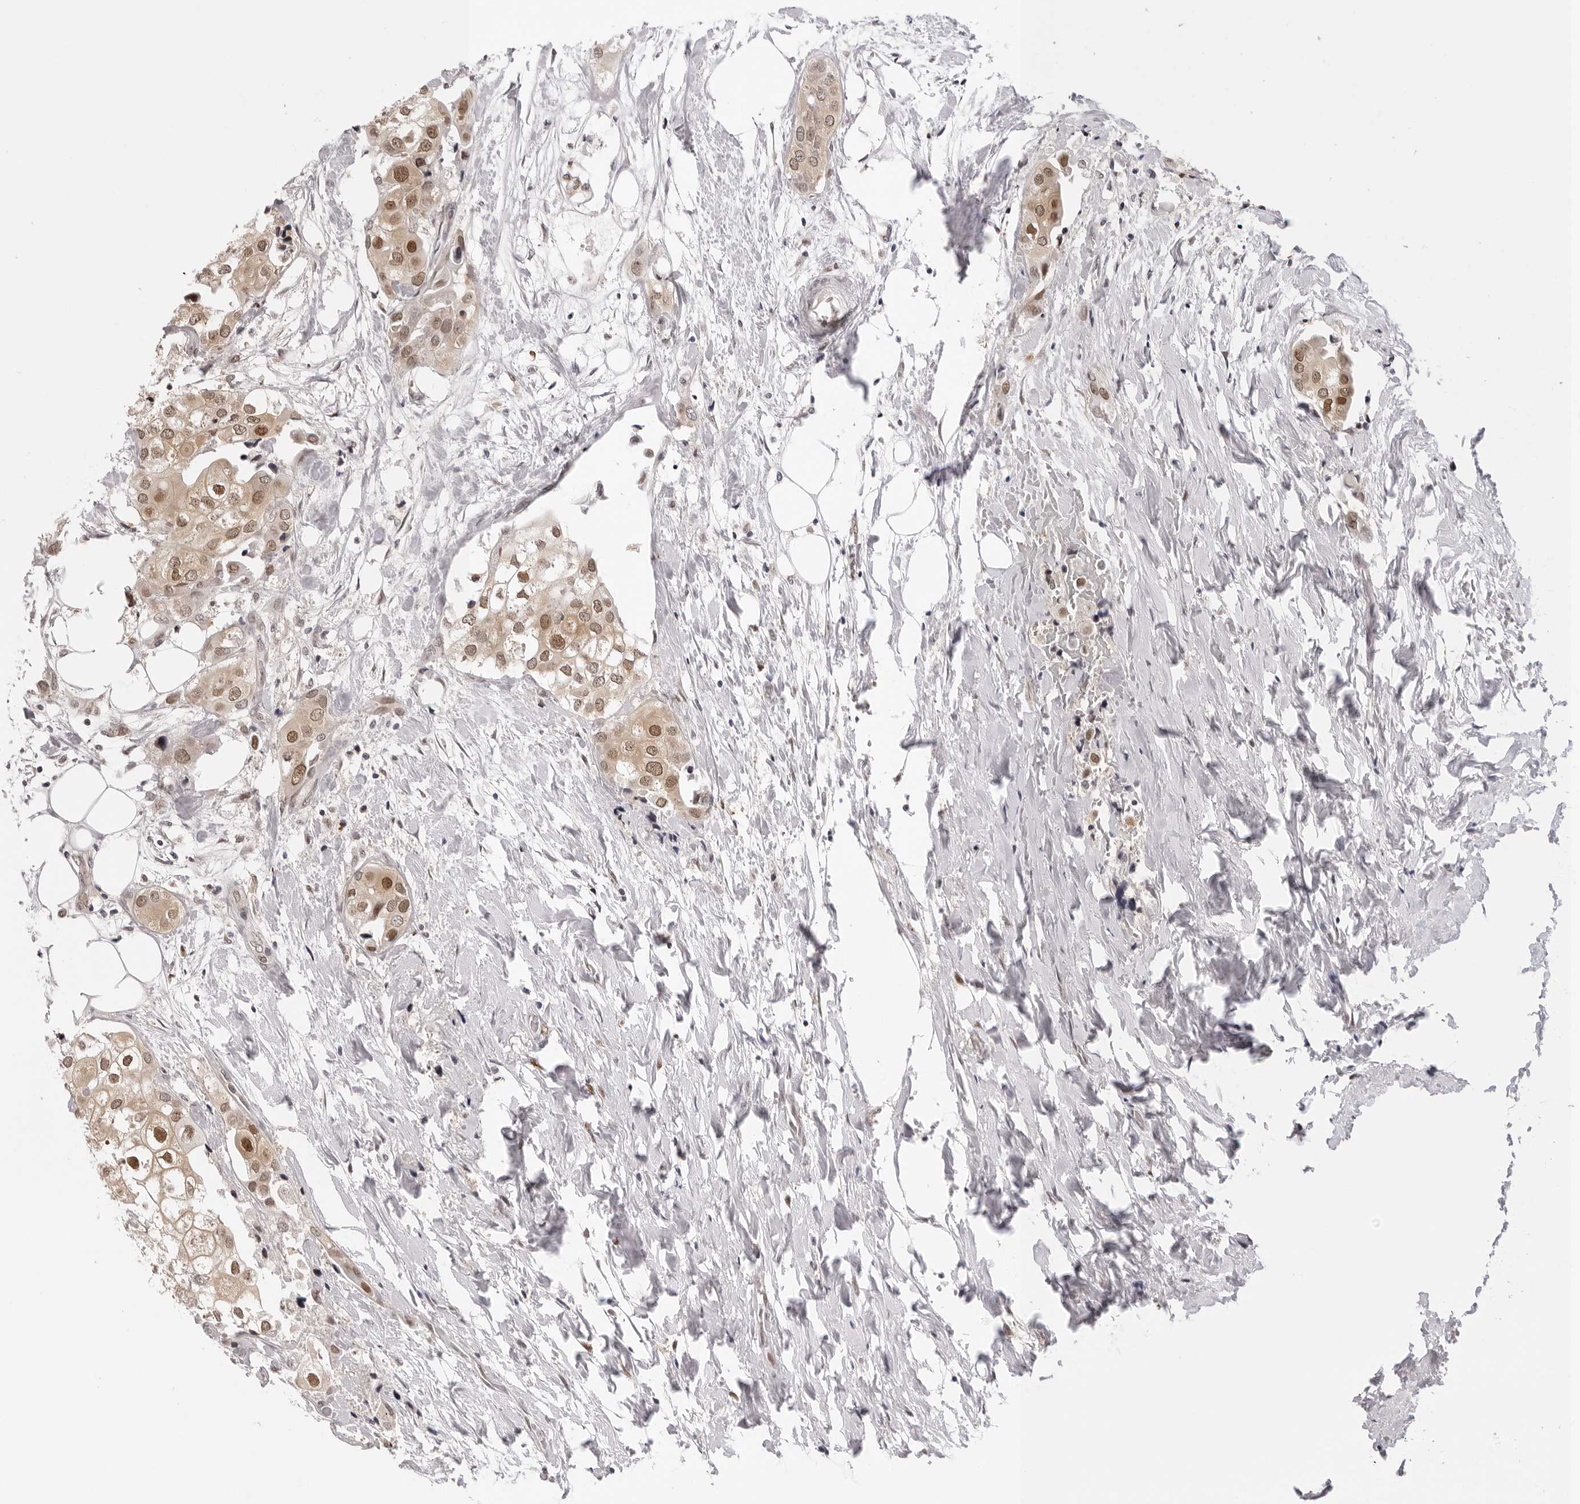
{"staining": {"intensity": "moderate", "quantity": ">75%", "location": "nuclear"}, "tissue": "urothelial cancer", "cell_type": "Tumor cells", "image_type": "cancer", "snomed": [{"axis": "morphology", "description": "Urothelial carcinoma, High grade"}, {"axis": "topography", "description": "Urinary bladder"}], "caption": "Tumor cells show medium levels of moderate nuclear expression in approximately >75% of cells in human urothelial cancer.", "gene": "WDR77", "patient": {"sex": "male", "age": 64}}